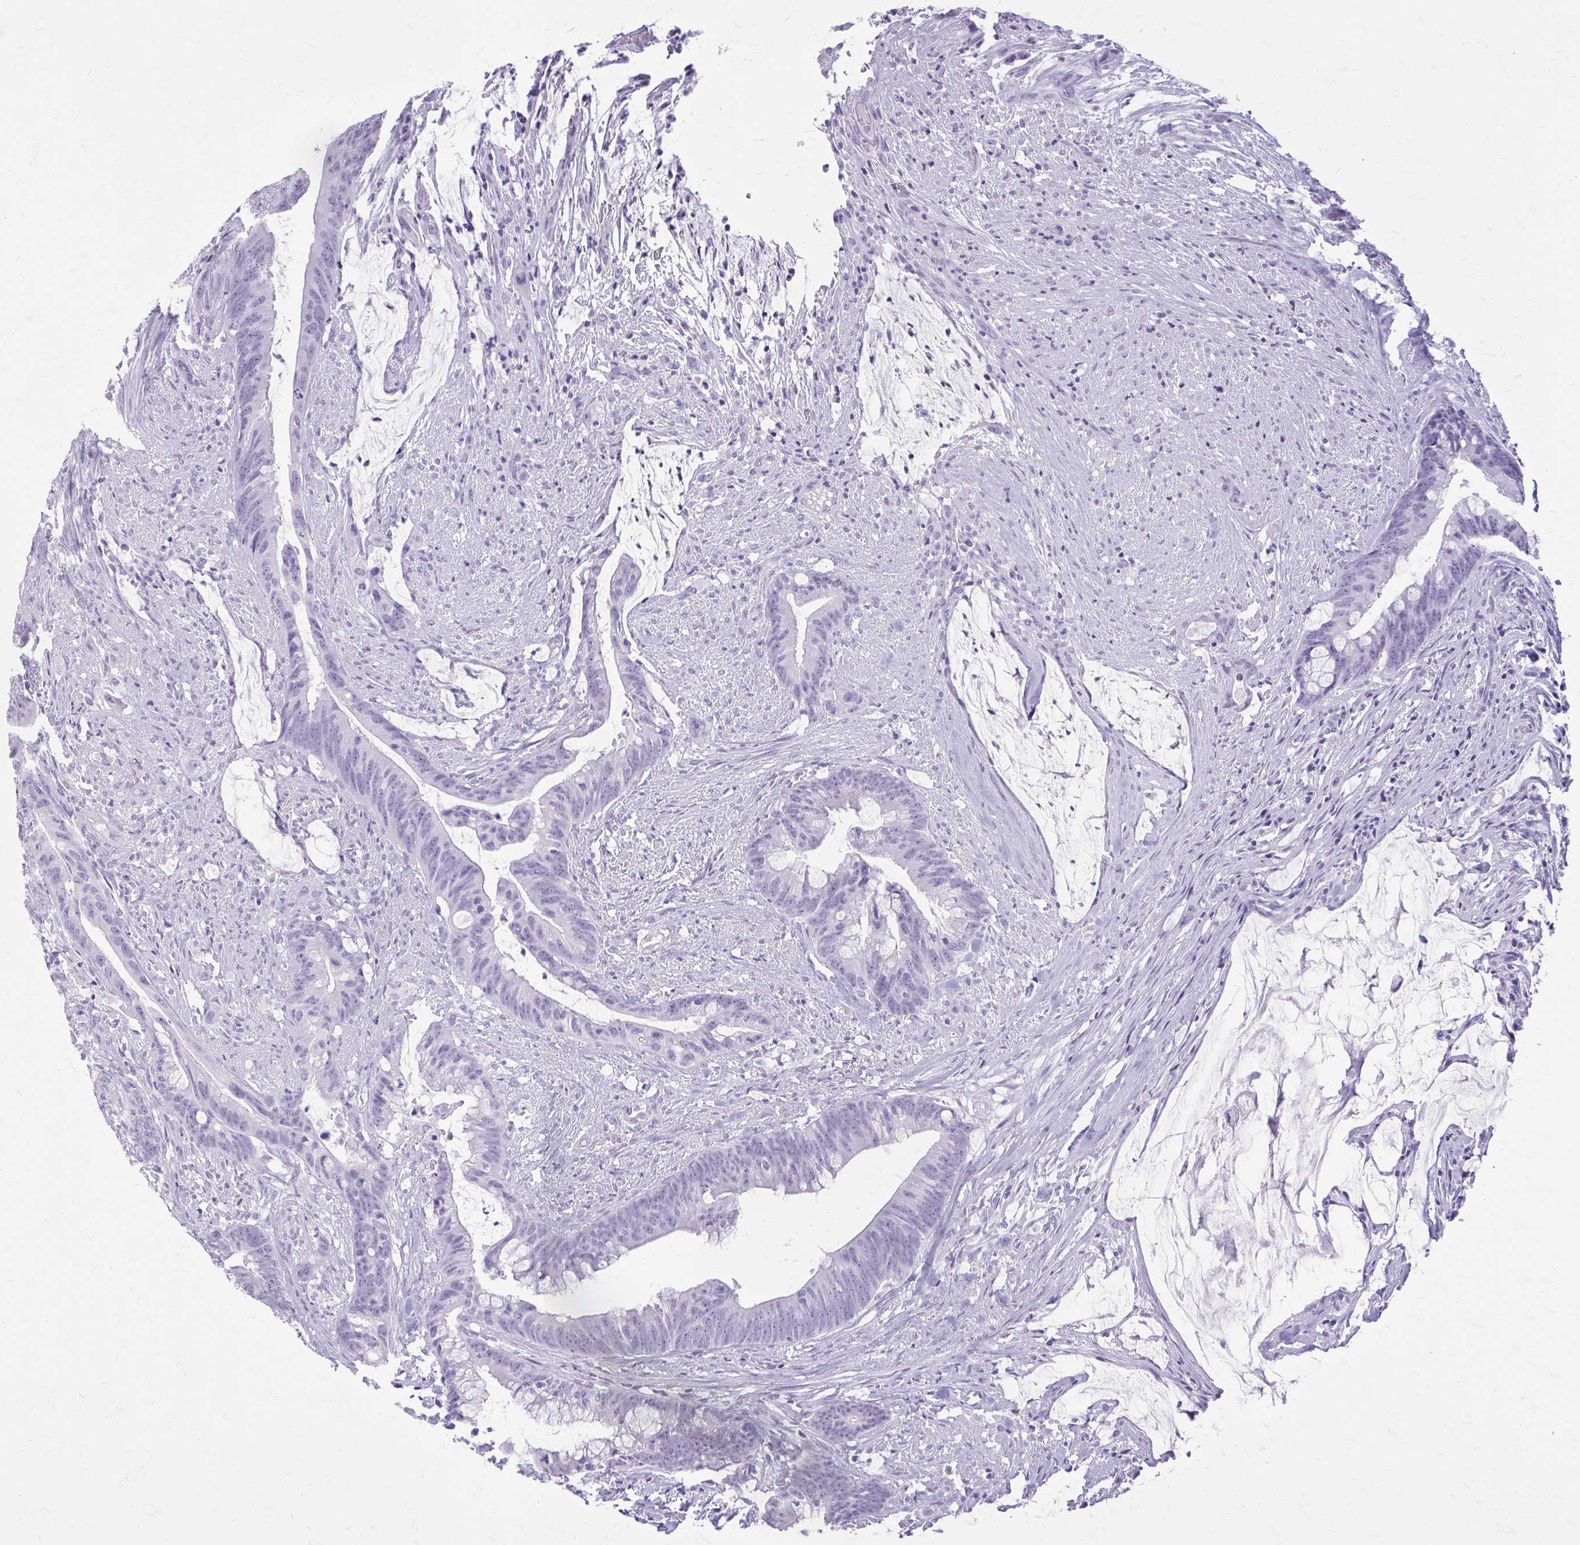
{"staining": {"intensity": "negative", "quantity": "none", "location": "none"}, "tissue": "colorectal cancer", "cell_type": "Tumor cells", "image_type": "cancer", "snomed": [{"axis": "morphology", "description": "Adenocarcinoma, NOS"}, {"axis": "topography", "description": "Colon"}], "caption": "Tumor cells are negative for brown protein staining in colorectal adenocarcinoma. The staining is performed using DAB (3,3'-diaminobenzidine) brown chromogen with nuclei counter-stained in using hematoxylin.", "gene": "KRT5", "patient": {"sex": "male", "age": 62}}